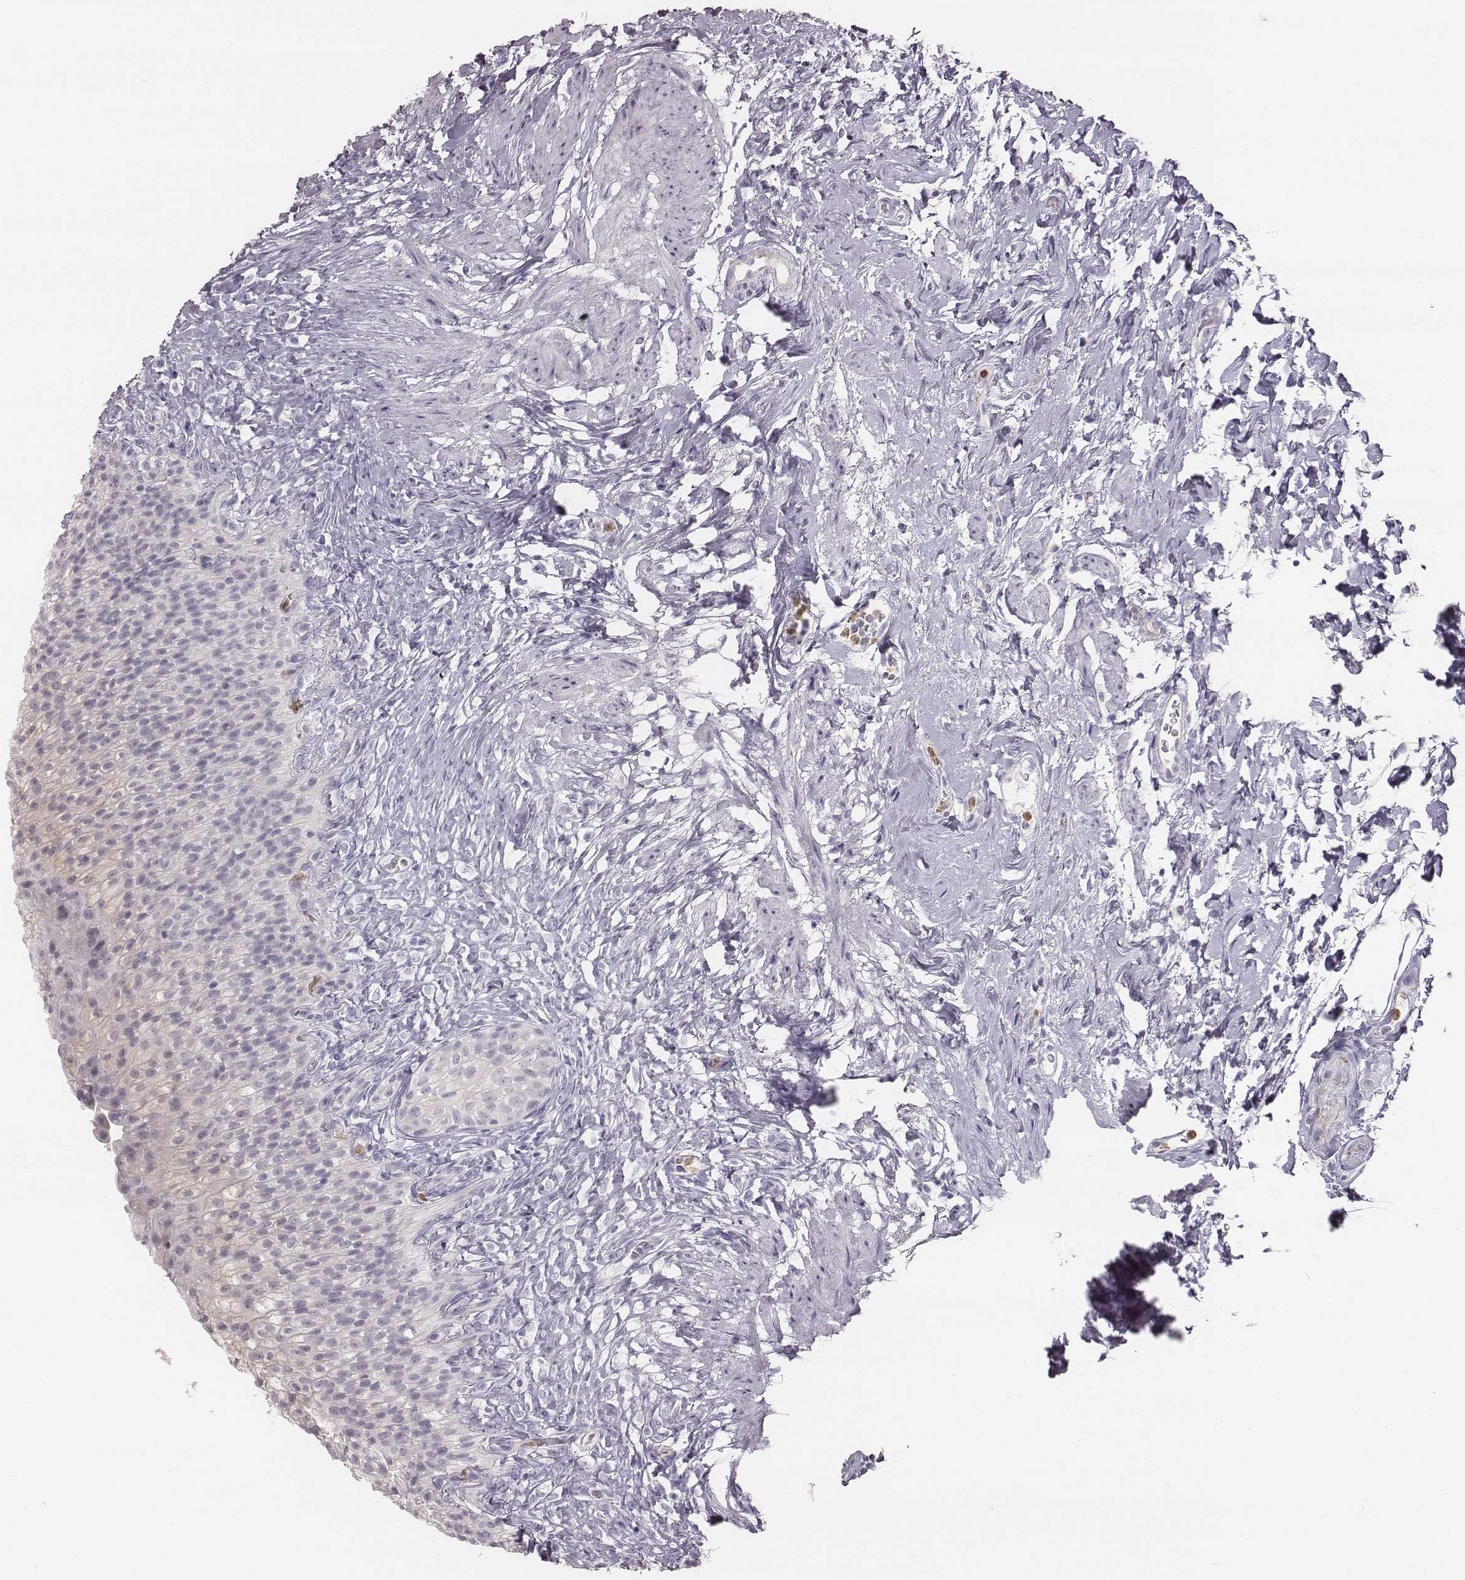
{"staining": {"intensity": "negative", "quantity": "none", "location": "none"}, "tissue": "urinary bladder", "cell_type": "Urothelial cells", "image_type": "normal", "snomed": [{"axis": "morphology", "description": "Normal tissue, NOS"}, {"axis": "topography", "description": "Urinary bladder"}], "caption": "High power microscopy micrograph of an immunohistochemistry (IHC) image of normal urinary bladder, revealing no significant positivity in urothelial cells.", "gene": "KCNJ12", "patient": {"sex": "male", "age": 76}}